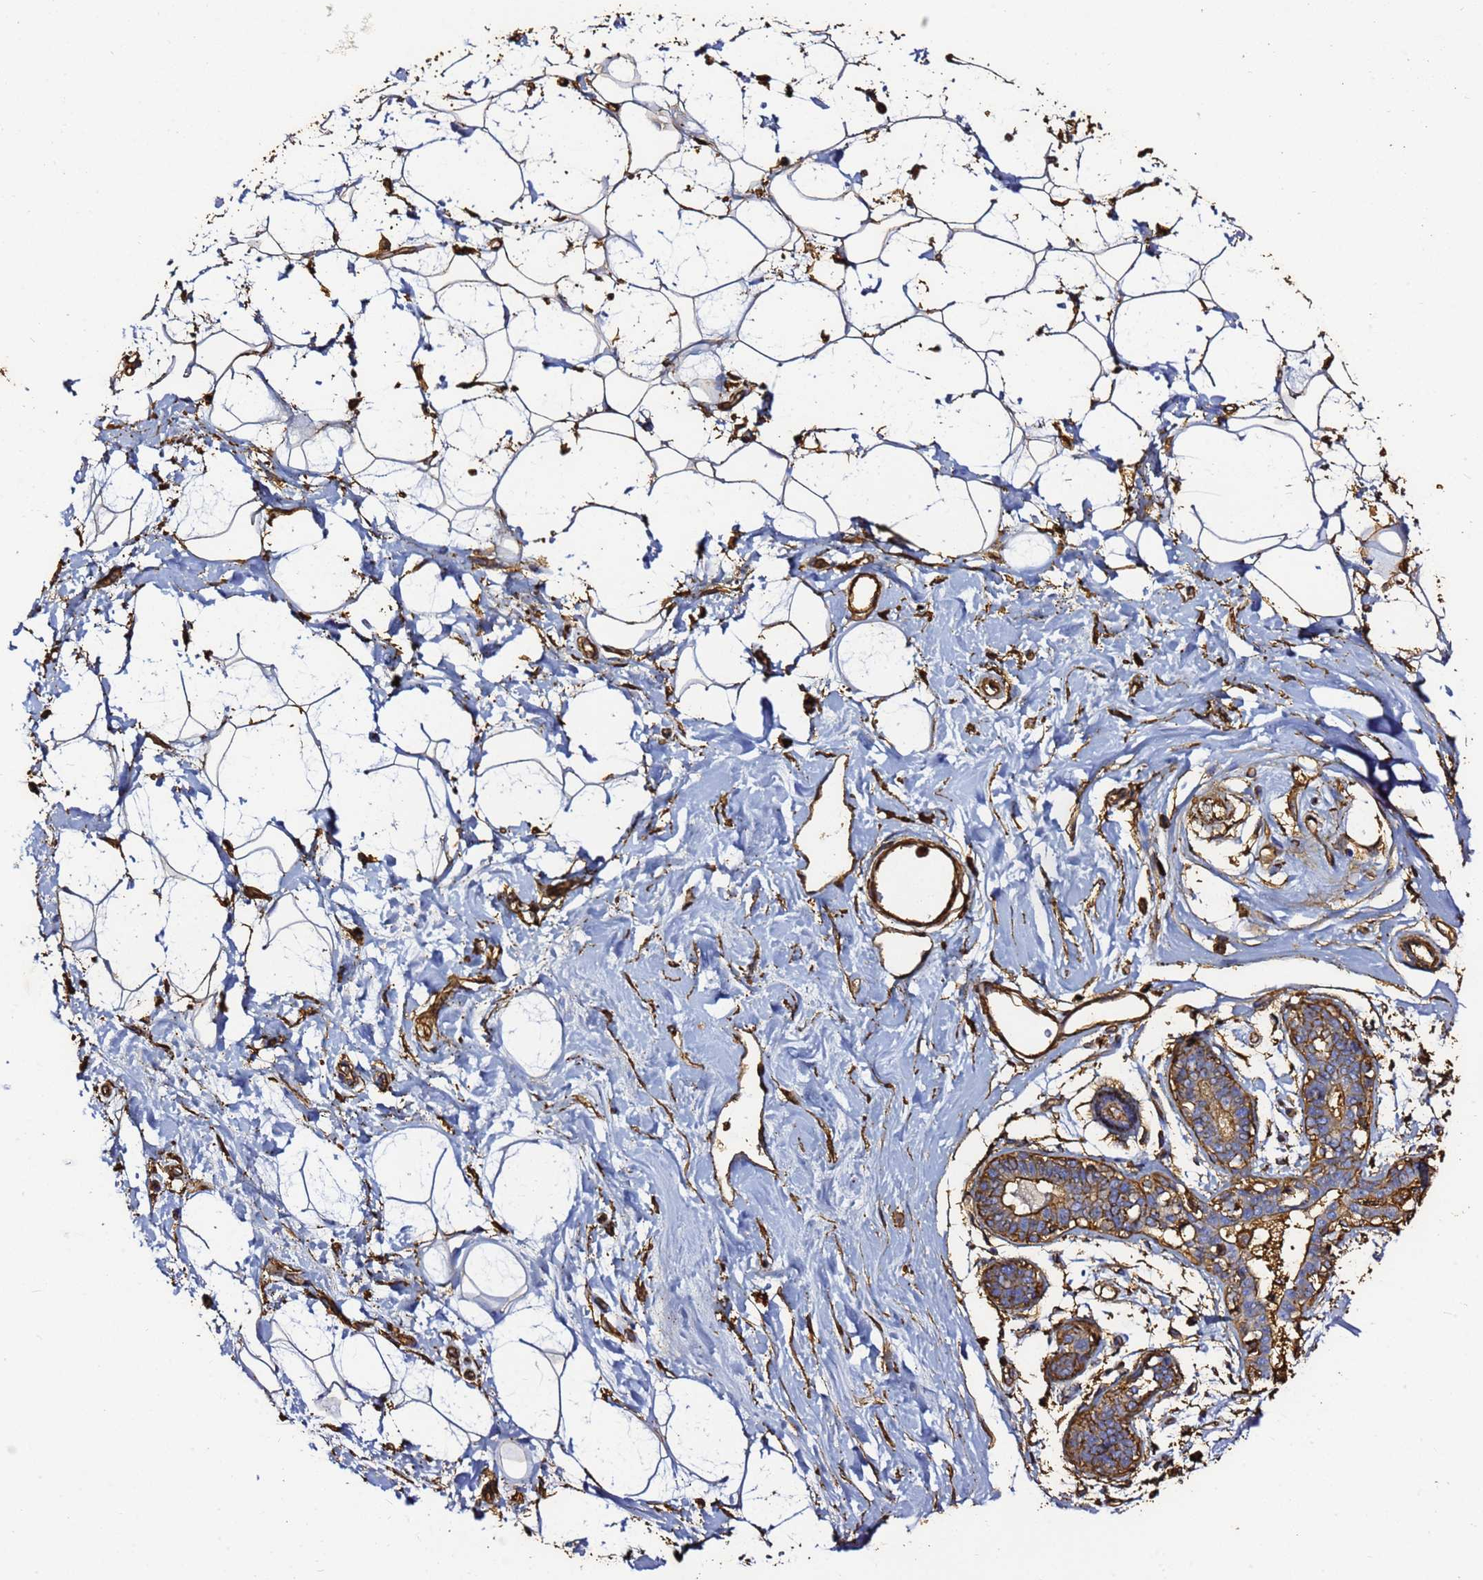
{"staining": {"intensity": "moderate", "quantity": "25%-75%", "location": "cytoplasmic/membranous"}, "tissue": "adipose tissue", "cell_type": "Adipocytes", "image_type": "normal", "snomed": [{"axis": "morphology", "description": "Normal tissue, NOS"}, {"axis": "topography", "description": "Breast"}], "caption": "Adipose tissue stained with immunohistochemistry exhibits moderate cytoplasmic/membranous positivity in about 25%-75% of adipocytes.", "gene": "ACTA1", "patient": {"sex": "female", "age": 26}}